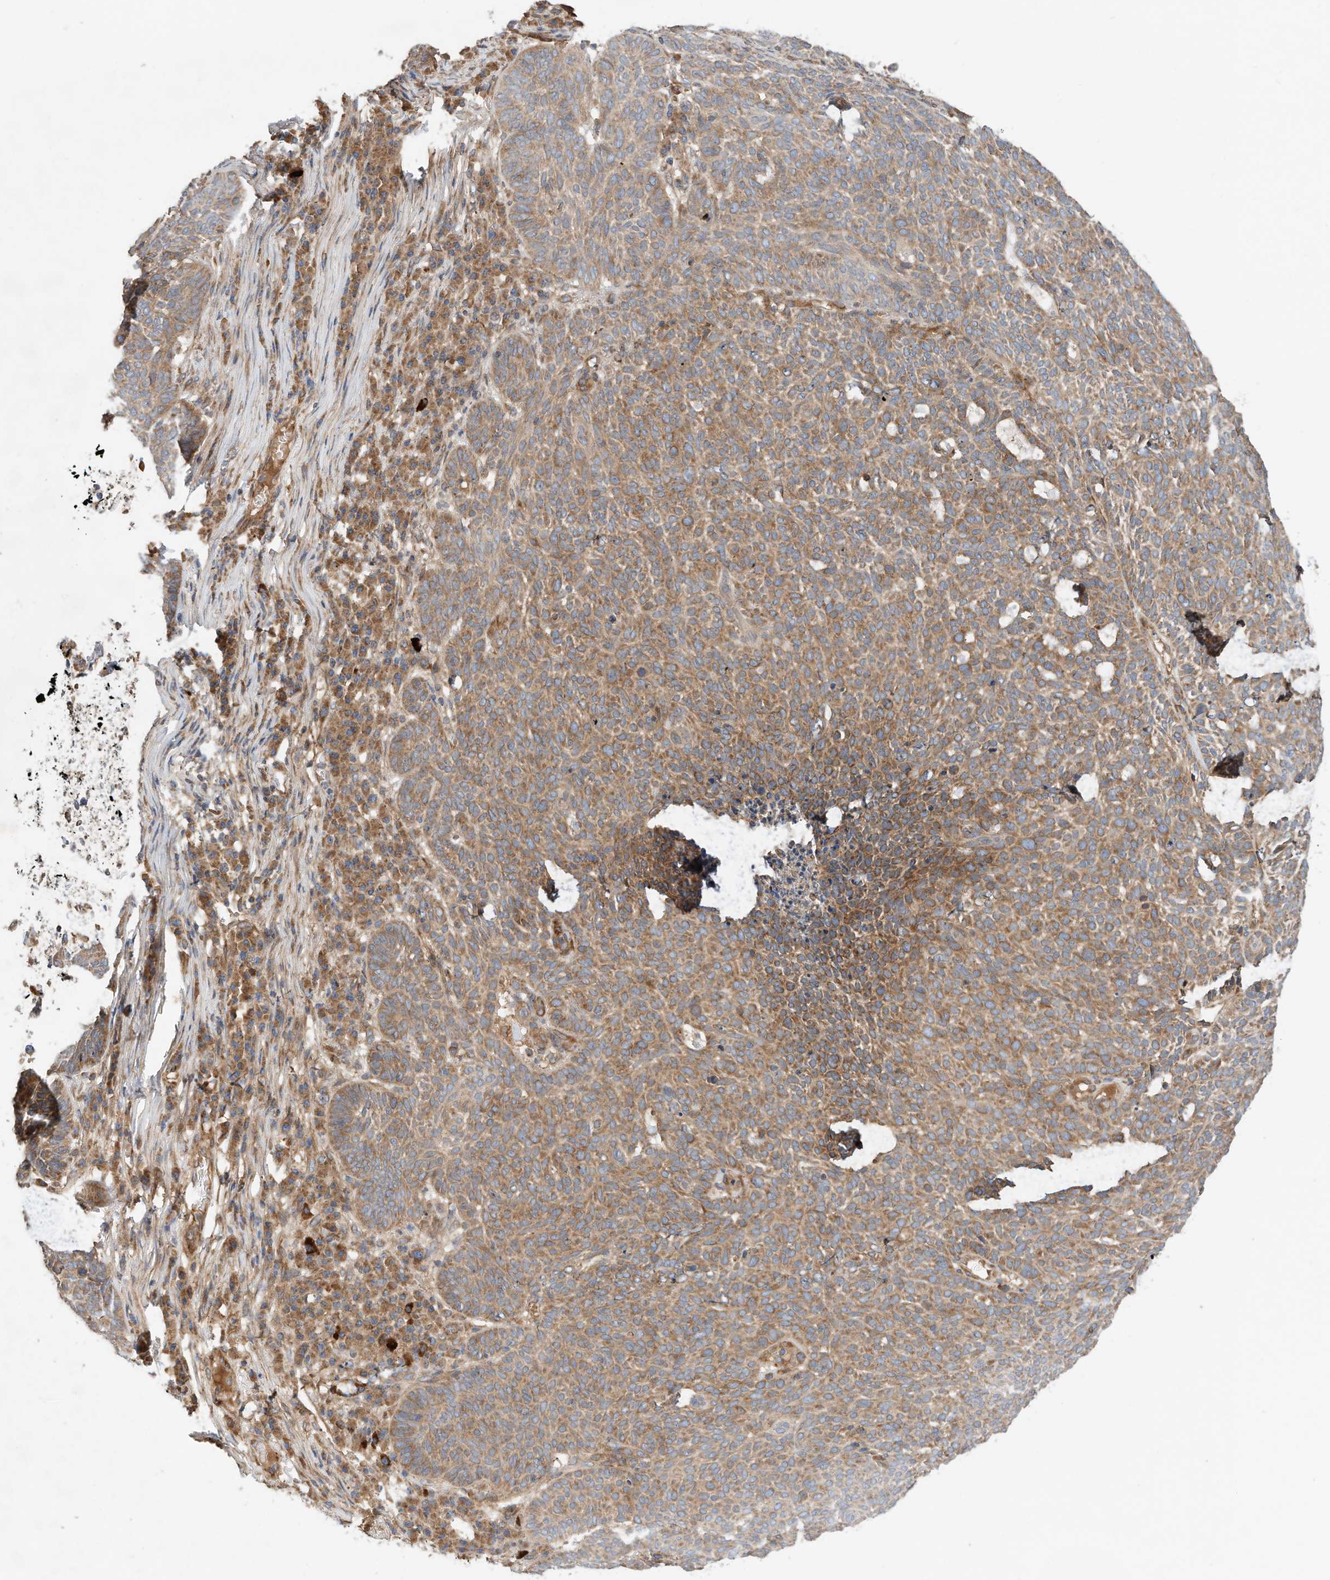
{"staining": {"intensity": "moderate", "quantity": ">75%", "location": "cytoplasmic/membranous"}, "tissue": "skin cancer", "cell_type": "Tumor cells", "image_type": "cancer", "snomed": [{"axis": "morphology", "description": "Squamous cell carcinoma, NOS"}, {"axis": "topography", "description": "Skin"}], "caption": "A photomicrograph of squamous cell carcinoma (skin) stained for a protein reveals moderate cytoplasmic/membranous brown staining in tumor cells.", "gene": "CPAMD8", "patient": {"sex": "female", "age": 90}}